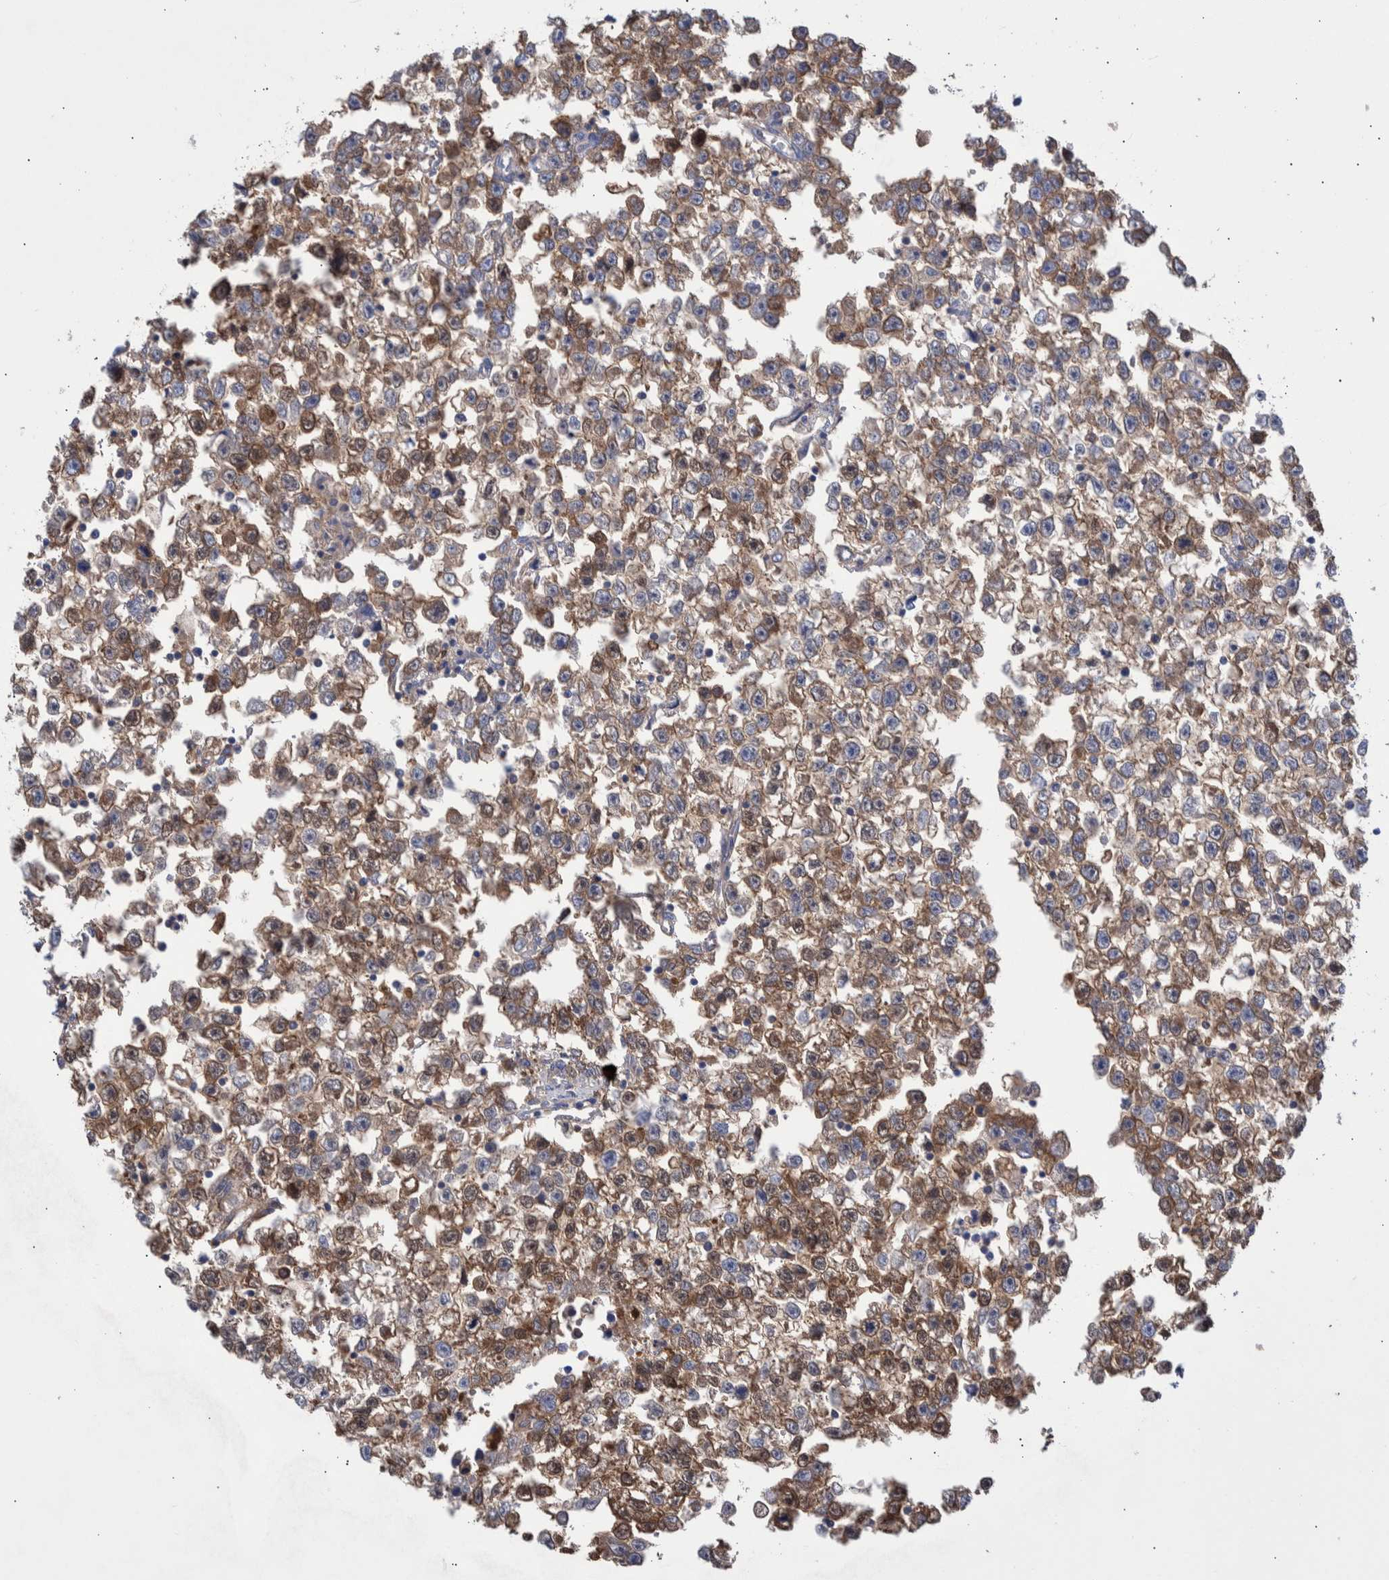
{"staining": {"intensity": "moderate", "quantity": ">75%", "location": "cytoplasmic/membranous"}, "tissue": "testis cancer", "cell_type": "Tumor cells", "image_type": "cancer", "snomed": [{"axis": "morphology", "description": "Seminoma, NOS"}, {"axis": "morphology", "description": "Carcinoma, Embryonal, NOS"}, {"axis": "topography", "description": "Testis"}], "caption": "Moderate cytoplasmic/membranous expression for a protein is appreciated in about >75% of tumor cells of testis seminoma using immunohistochemistry (IHC).", "gene": "DLL4", "patient": {"sex": "male", "age": 51}}